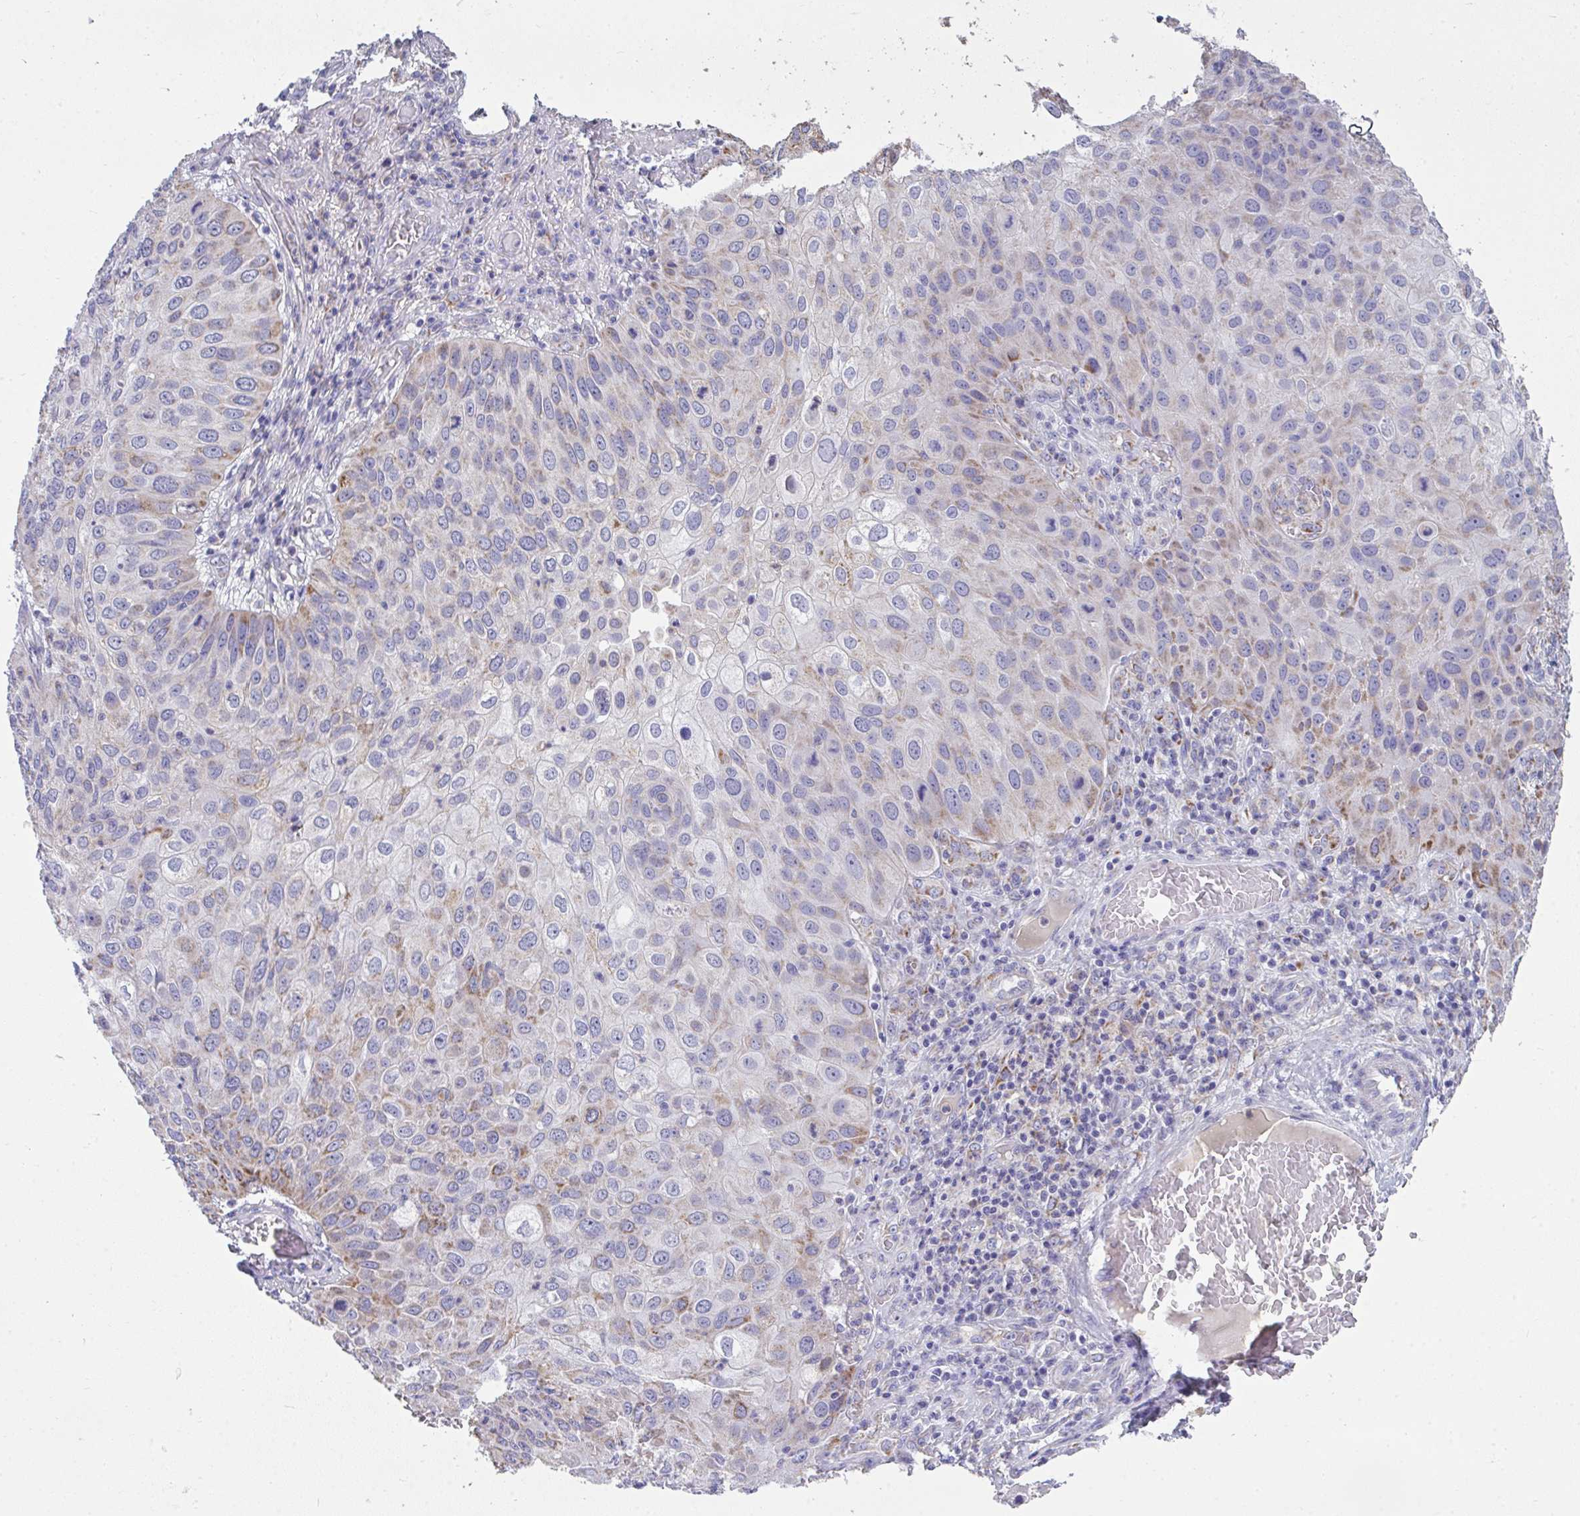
{"staining": {"intensity": "weak", "quantity": "<25%", "location": "cytoplasmic/membranous"}, "tissue": "skin cancer", "cell_type": "Tumor cells", "image_type": "cancer", "snomed": [{"axis": "morphology", "description": "Squamous cell carcinoma, NOS"}, {"axis": "topography", "description": "Skin"}], "caption": "Micrograph shows no significant protein expression in tumor cells of skin squamous cell carcinoma. Nuclei are stained in blue.", "gene": "COA5", "patient": {"sex": "male", "age": 87}}